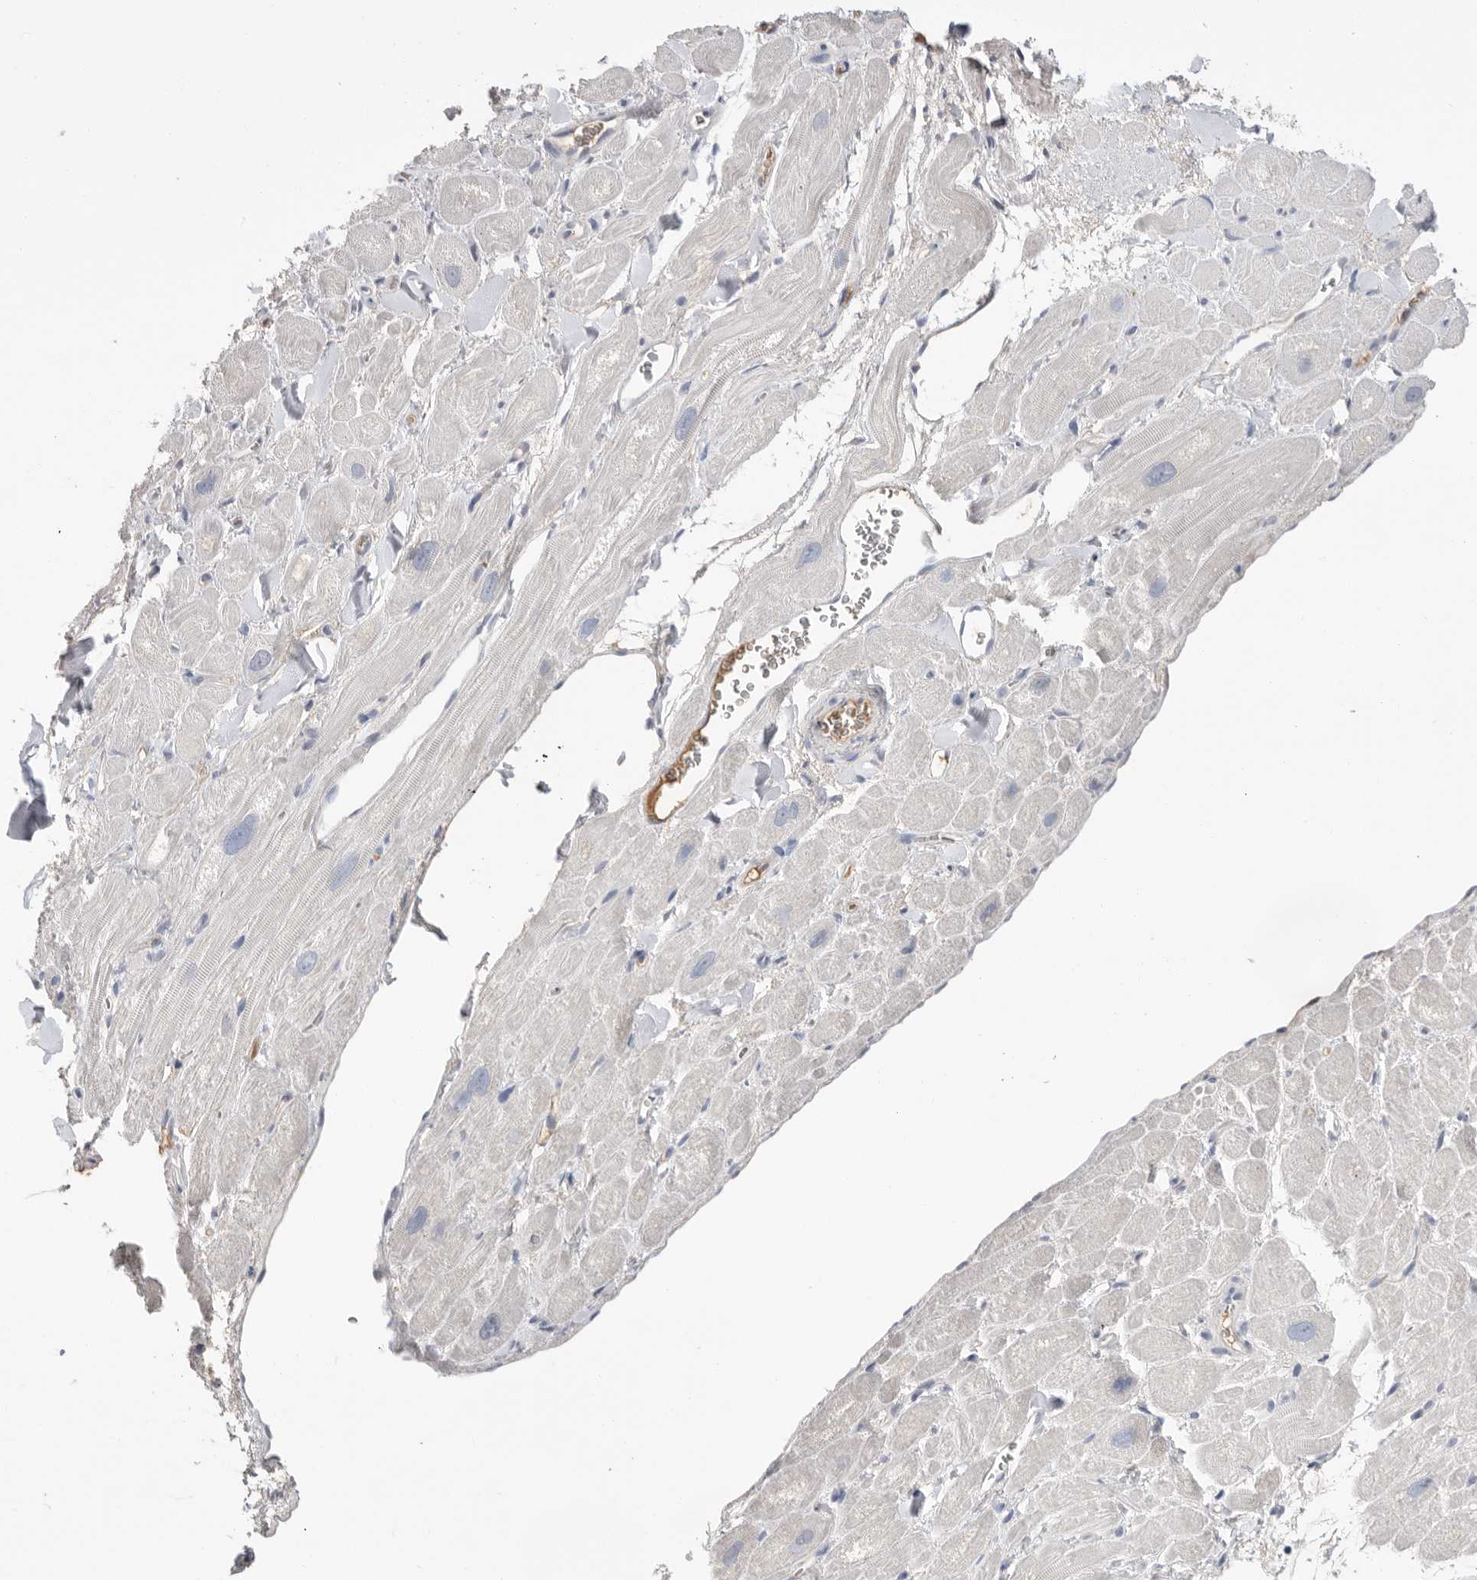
{"staining": {"intensity": "negative", "quantity": "none", "location": "none"}, "tissue": "heart muscle", "cell_type": "Cardiomyocytes", "image_type": "normal", "snomed": [{"axis": "morphology", "description": "Normal tissue, NOS"}, {"axis": "topography", "description": "Heart"}], "caption": "IHC micrograph of benign heart muscle: human heart muscle stained with DAB reveals no significant protein staining in cardiomyocytes.", "gene": "APOA2", "patient": {"sex": "male", "age": 49}}